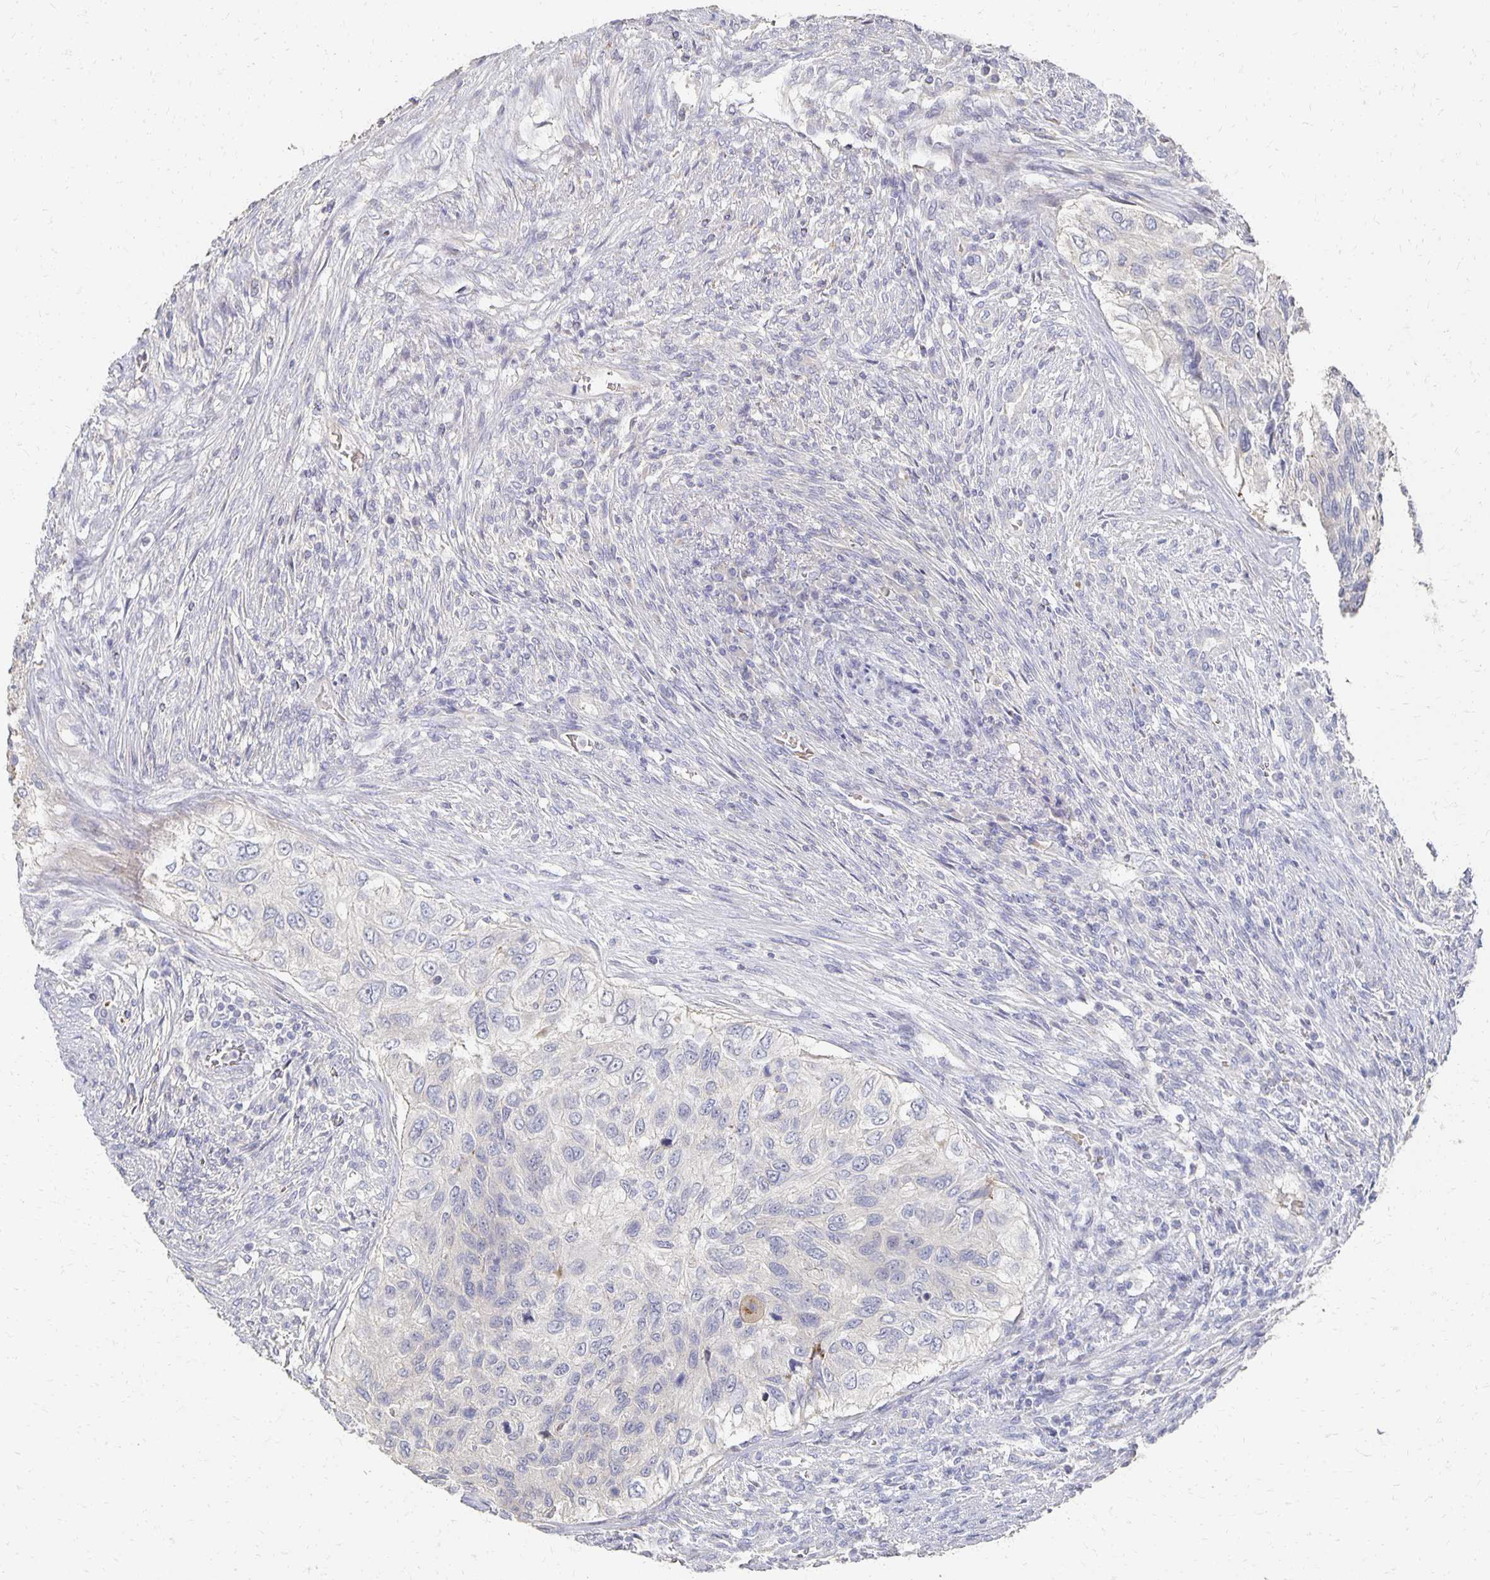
{"staining": {"intensity": "negative", "quantity": "none", "location": "none"}, "tissue": "urothelial cancer", "cell_type": "Tumor cells", "image_type": "cancer", "snomed": [{"axis": "morphology", "description": "Urothelial carcinoma, High grade"}, {"axis": "topography", "description": "Urinary bladder"}], "caption": "Urothelial cancer was stained to show a protein in brown. There is no significant expression in tumor cells.", "gene": "CST6", "patient": {"sex": "female", "age": 60}}